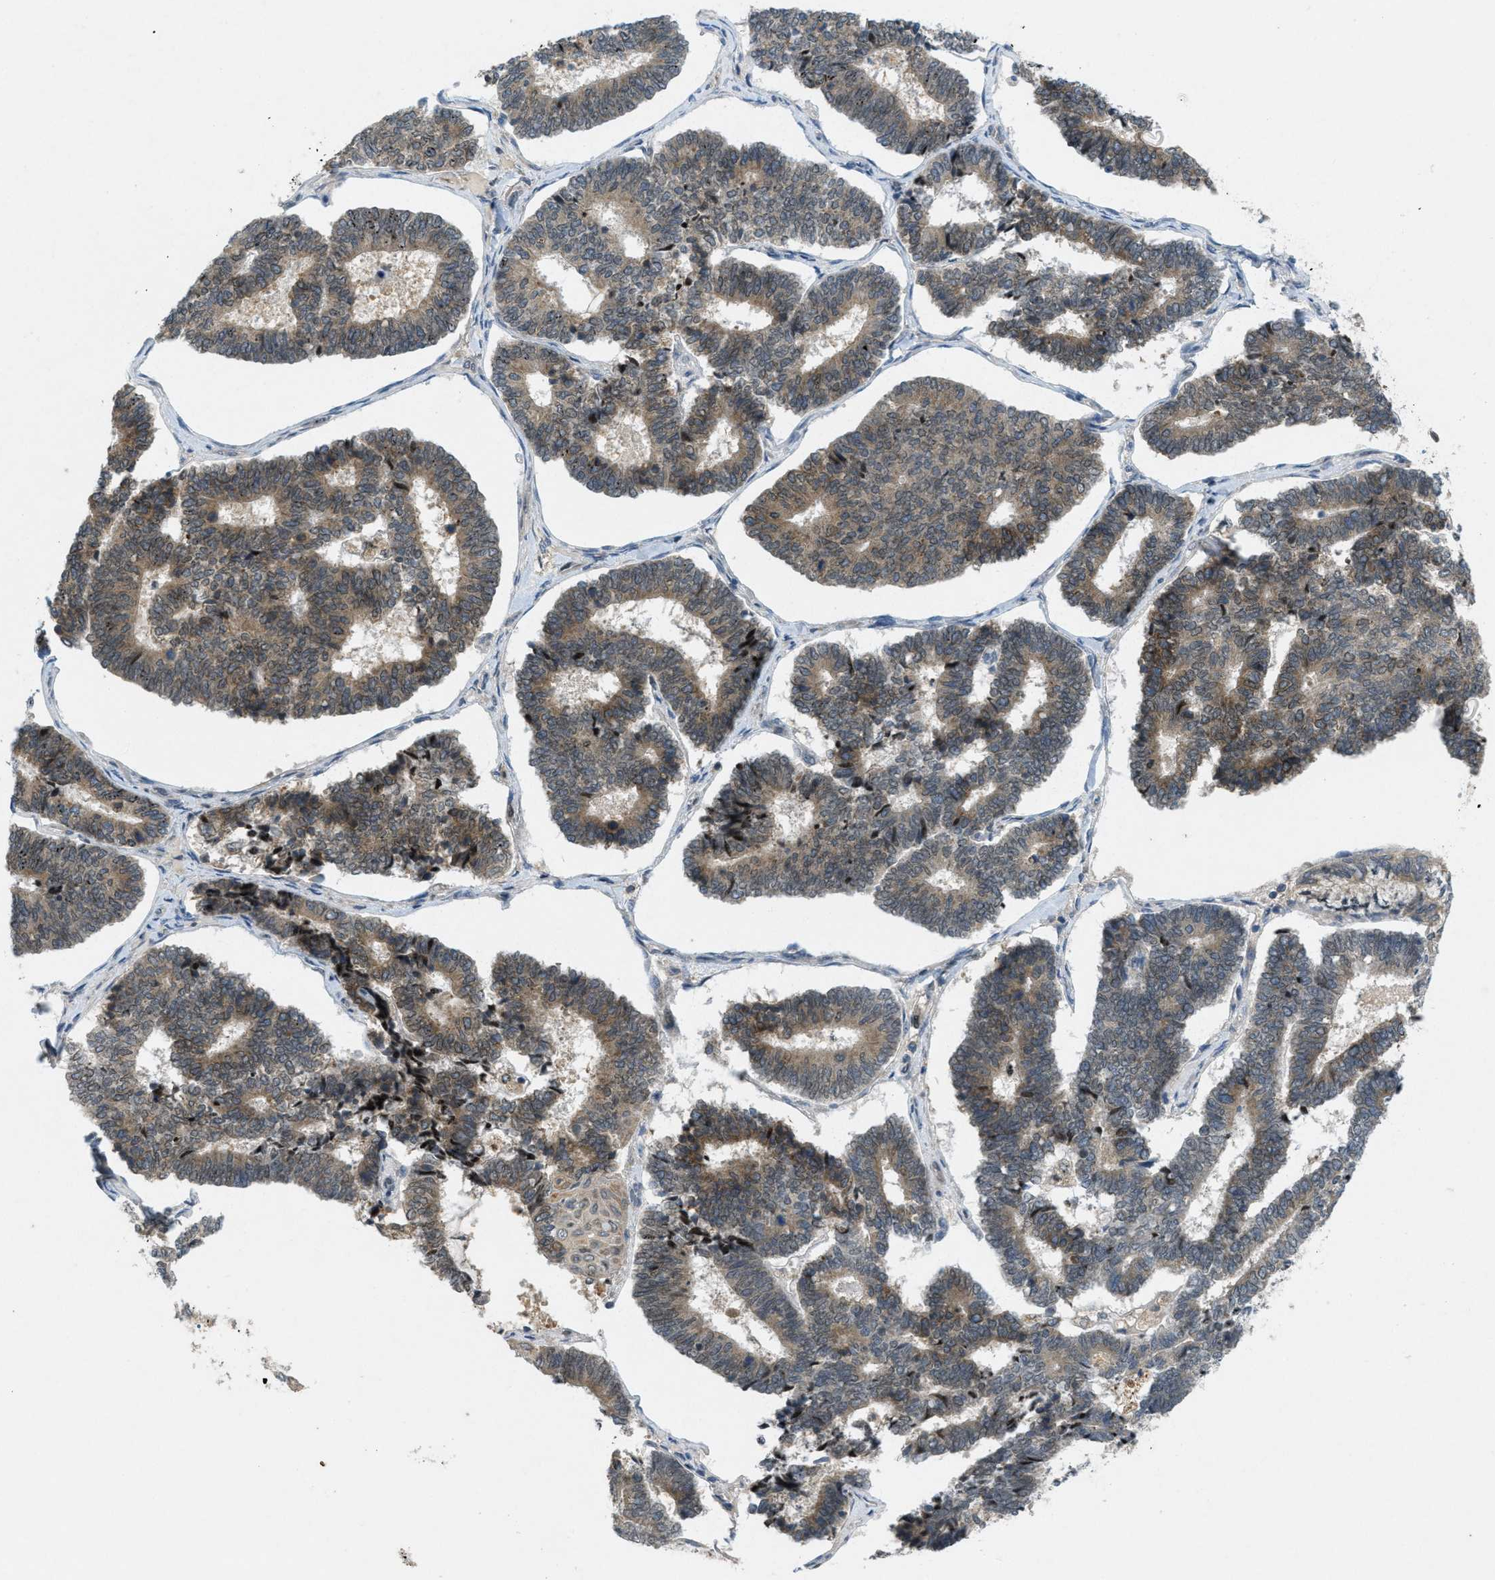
{"staining": {"intensity": "weak", "quantity": "25%-75%", "location": "cytoplasmic/membranous"}, "tissue": "endometrial cancer", "cell_type": "Tumor cells", "image_type": "cancer", "snomed": [{"axis": "morphology", "description": "Adenocarcinoma, NOS"}, {"axis": "topography", "description": "Endometrium"}], "caption": "Tumor cells display low levels of weak cytoplasmic/membranous positivity in approximately 25%-75% of cells in endometrial cancer (adenocarcinoma).", "gene": "SIGMAR1", "patient": {"sex": "female", "age": 70}}